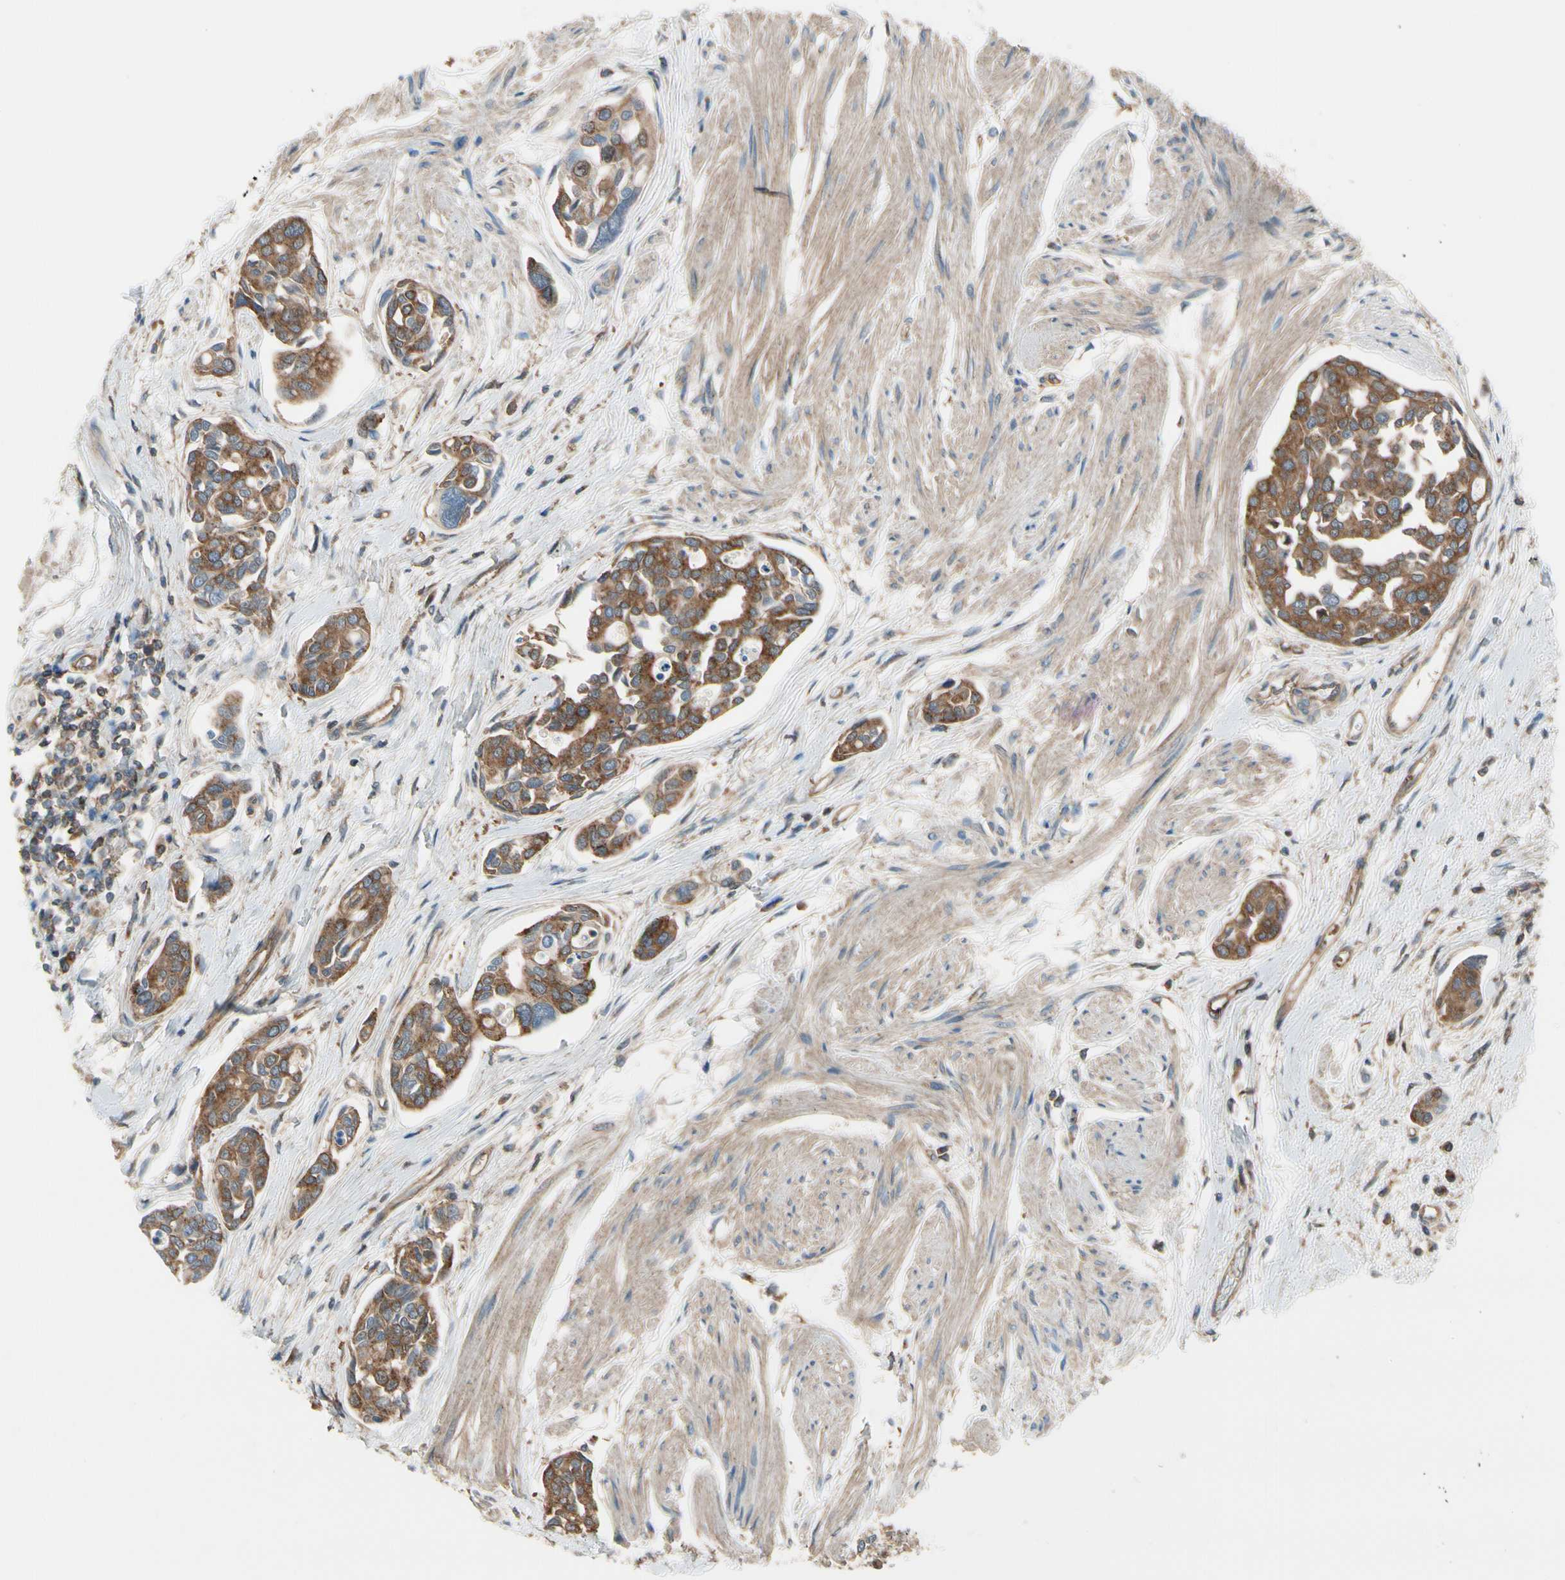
{"staining": {"intensity": "moderate", "quantity": ">75%", "location": "cytoplasmic/membranous"}, "tissue": "urothelial cancer", "cell_type": "Tumor cells", "image_type": "cancer", "snomed": [{"axis": "morphology", "description": "Urothelial carcinoma, High grade"}, {"axis": "topography", "description": "Urinary bladder"}], "caption": "Moderate cytoplasmic/membranous staining for a protein is present in approximately >75% of tumor cells of urothelial carcinoma (high-grade) using immunohistochemistry.", "gene": "EPS15", "patient": {"sex": "male", "age": 78}}